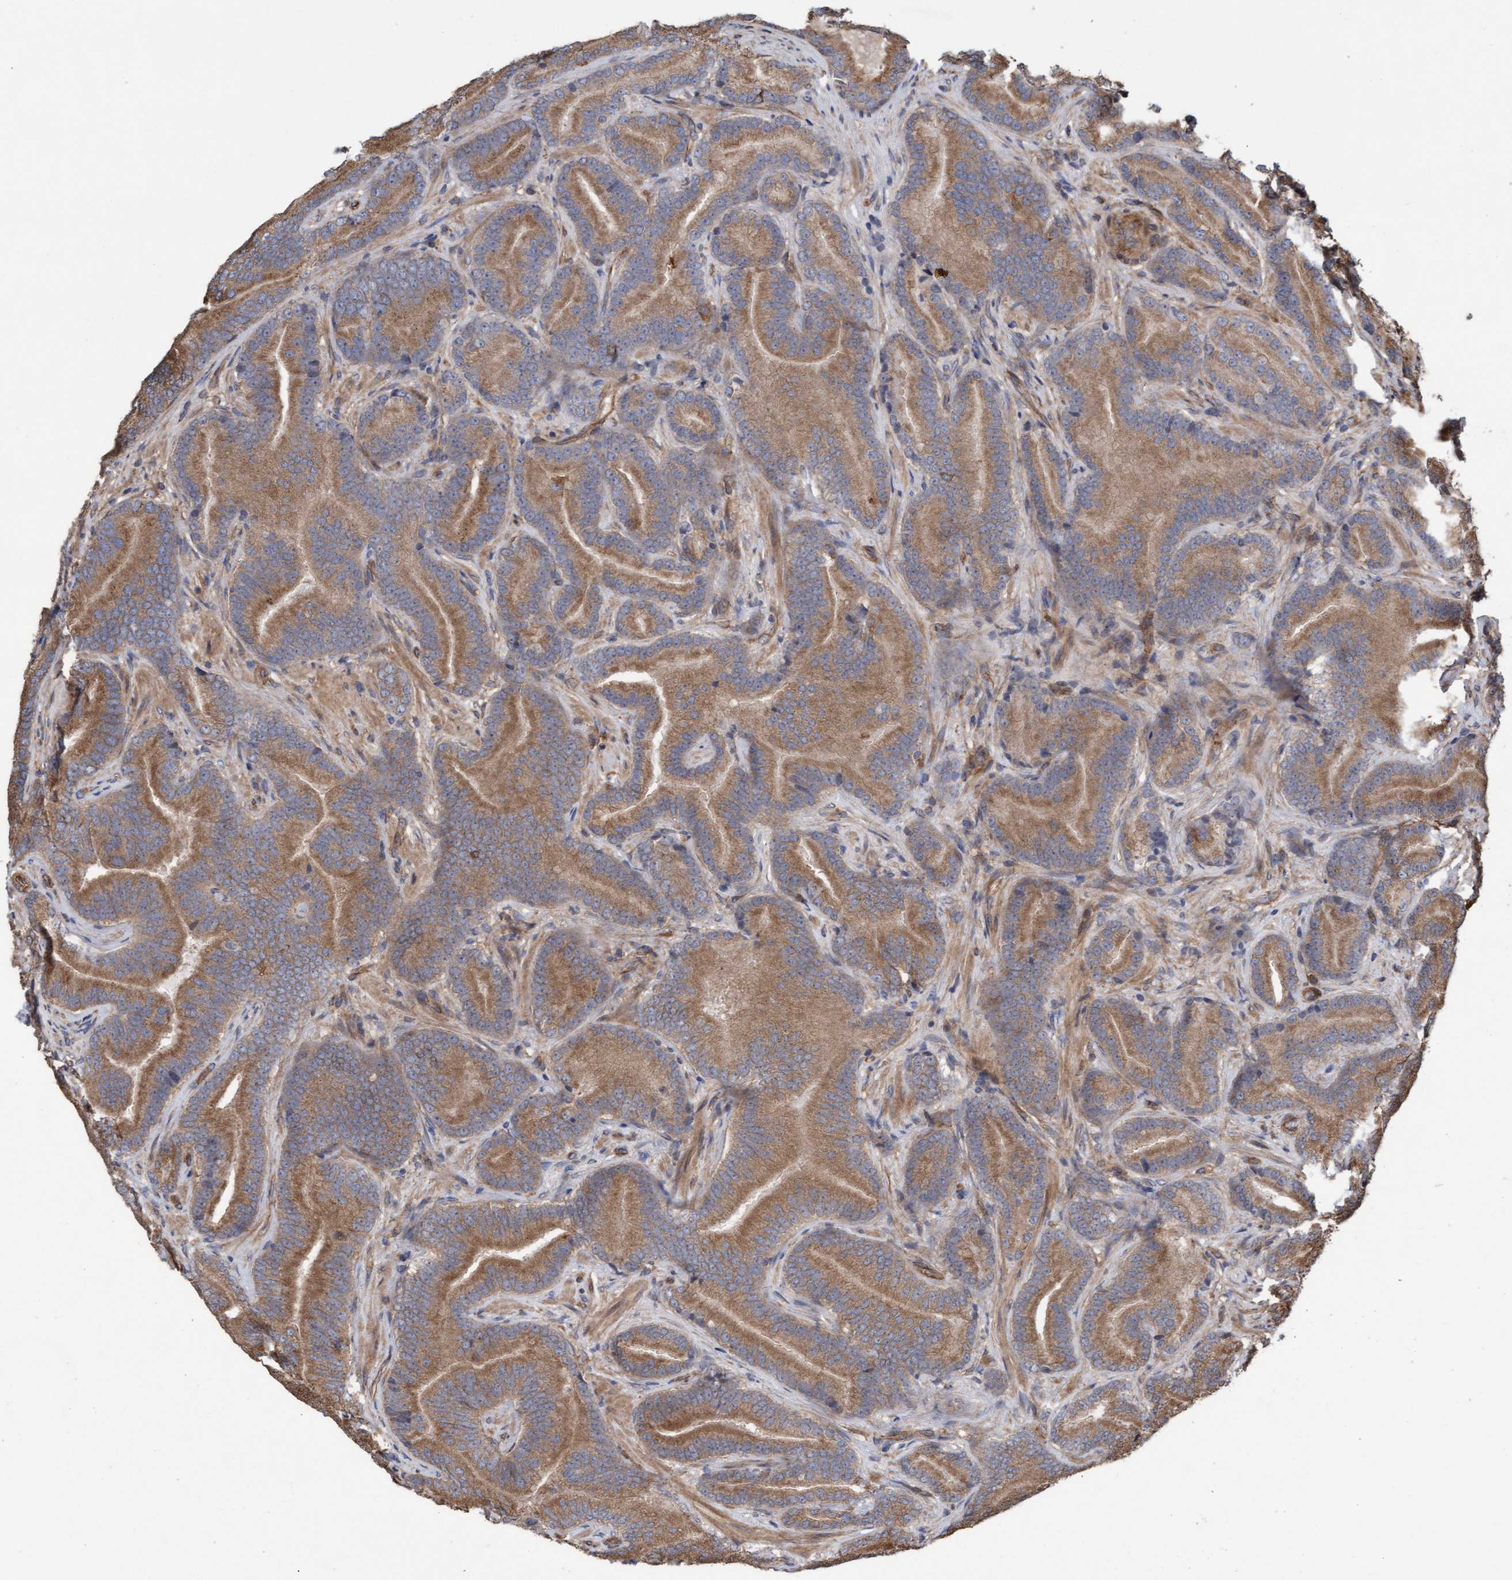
{"staining": {"intensity": "moderate", "quantity": ">75%", "location": "cytoplasmic/membranous"}, "tissue": "prostate cancer", "cell_type": "Tumor cells", "image_type": "cancer", "snomed": [{"axis": "morphology", "description": "Adenocarcinoma, High grade"}, {"axis": "topography", "description": "Prostate"}], "caption": "High-grade adenocarcinoma (prostate) stained with a brown dye reveals moderate cytoplasmic/membranous positive staining in approximately >75% of tumor cells.", "gene": "CDC42EP4", "patient": {"sex": "male", "age": 55}}